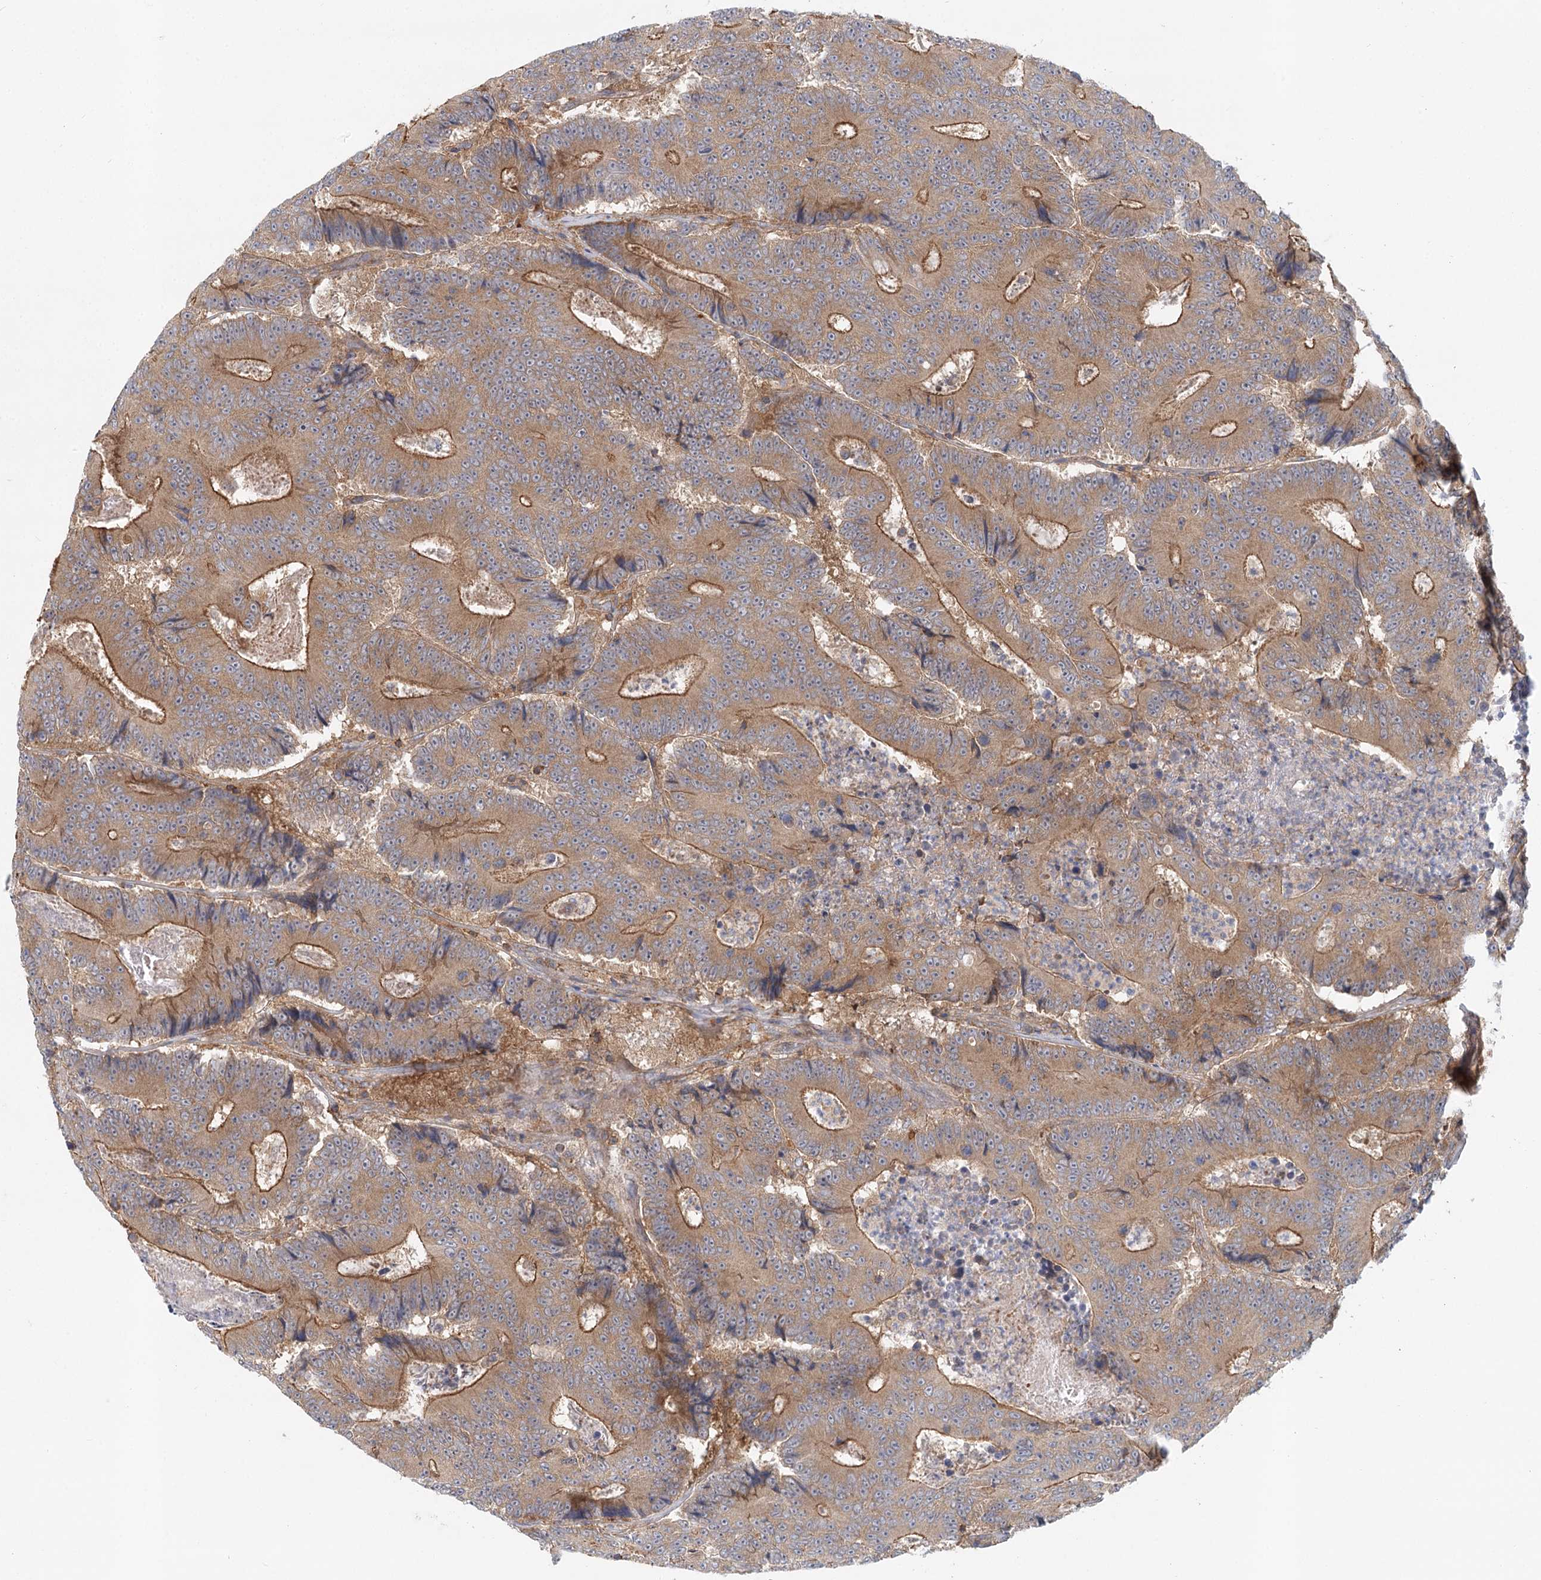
{"staining": {"intensity": "moderate", "quantity": ">75%", "location": "cytoplasmic/membranous"}, "tissue": "colorectal cancer", "cell_type": "Tumor cells", "image_type": "cancer", "snomed": [{"axis": "morphology", "description": "Adenocarcinoma, NOS"}, {"axis": "topography", "description": "Colon"}], "caption": "Protein analysis of colorectal adenocarcinoma tissue shows moderate cytoplasmic/membranous staining in about >75% of tumor cells.", "gene": "UMPS", "patient": {"sex": "male", "age": 83}}